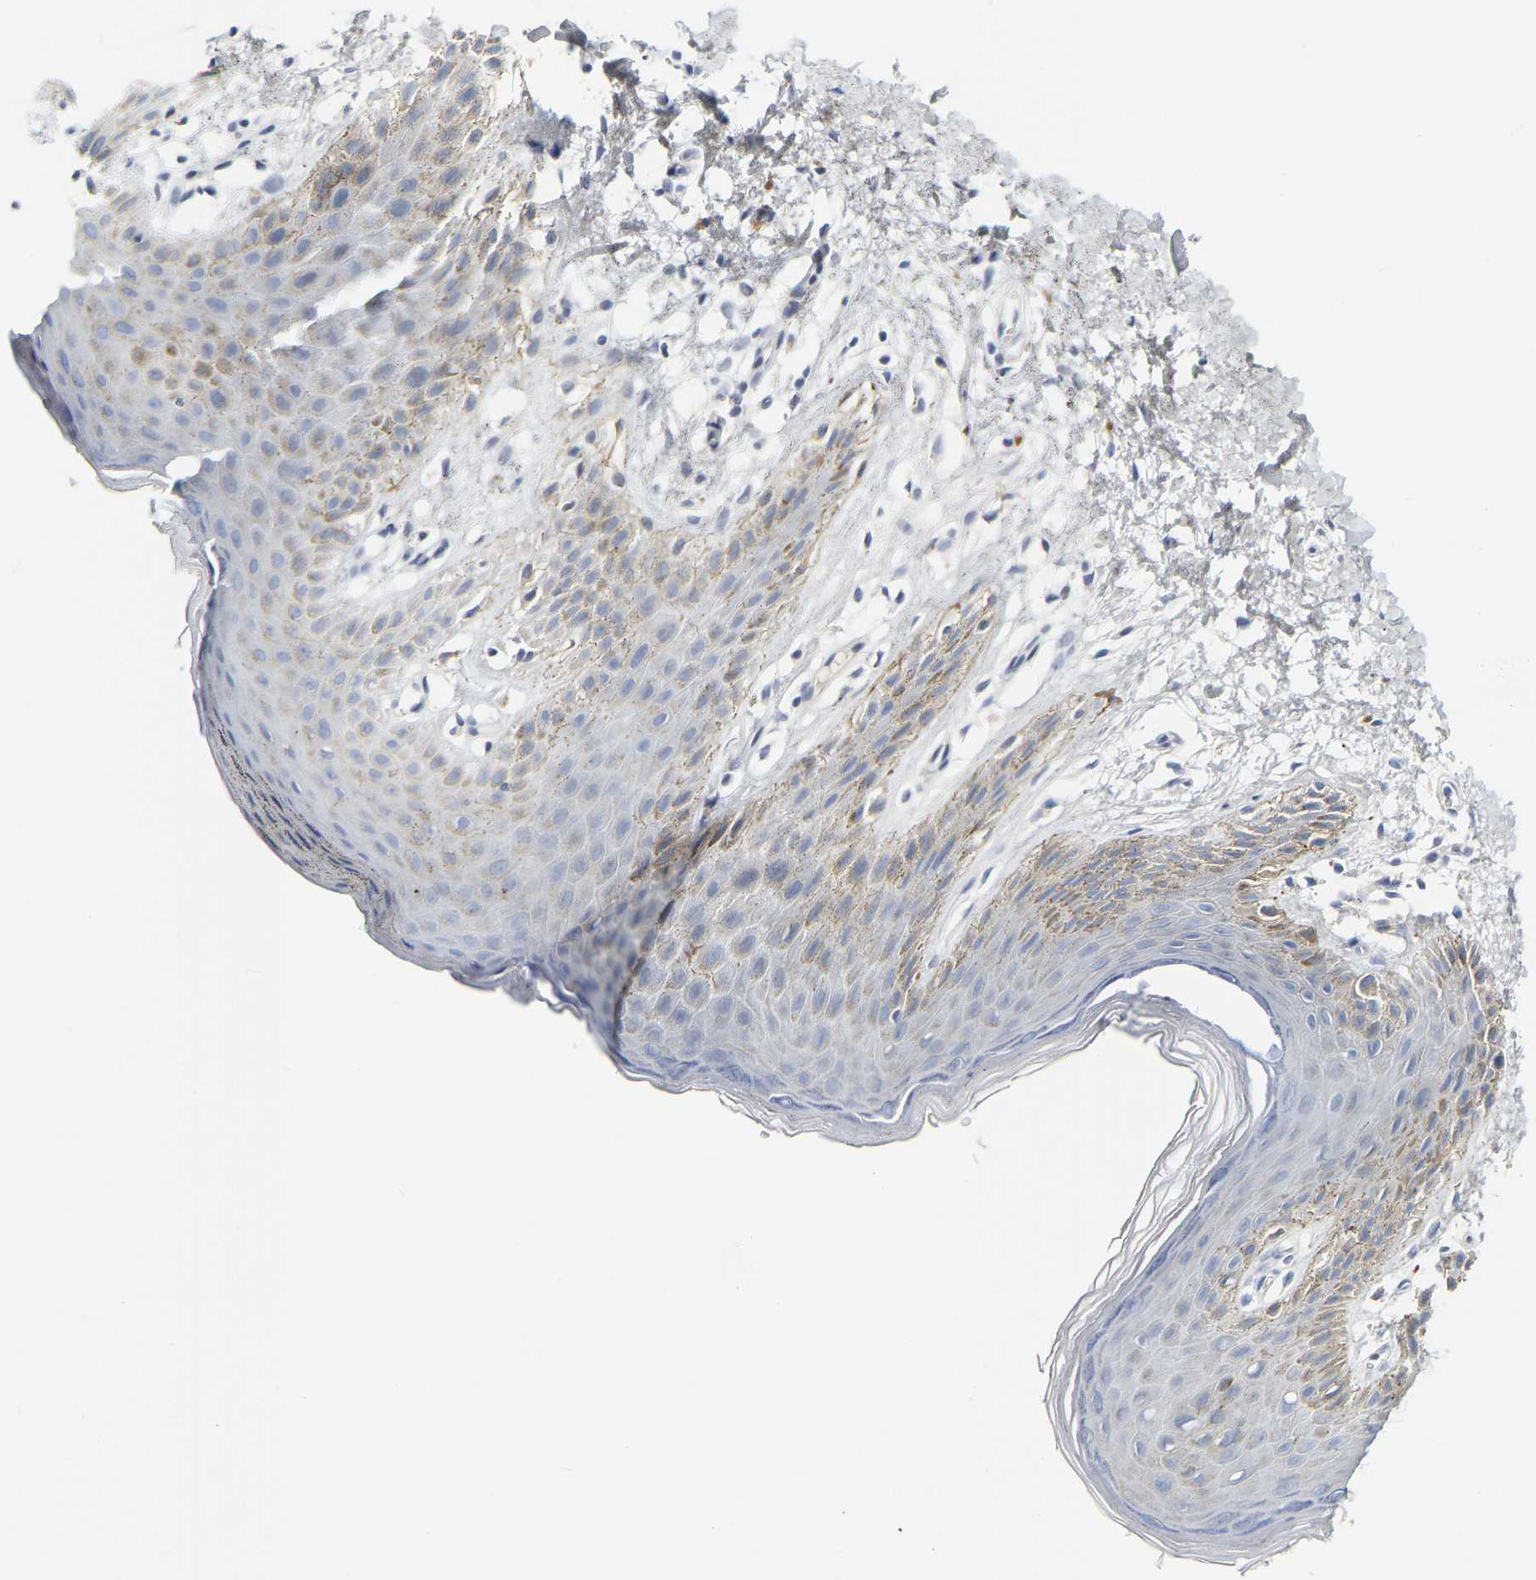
{"staining": {"intensity": "negative", "quantity": "none", "location": "none"}, "tissue": "skin", "cell_type": "Epidermal cells", "image_type": "normal", "snomed": [{"axis": "morphology", "description": "Normal tissue, NOS"}, {"axis": "topography", "description": "Anal"}], "caption": "This is an immunohistochemistry micrograph of normal human skin. There is no staining in epidermal cells.", "gene": "GNAS", "patient": {"sex": "male", "age": 44}}